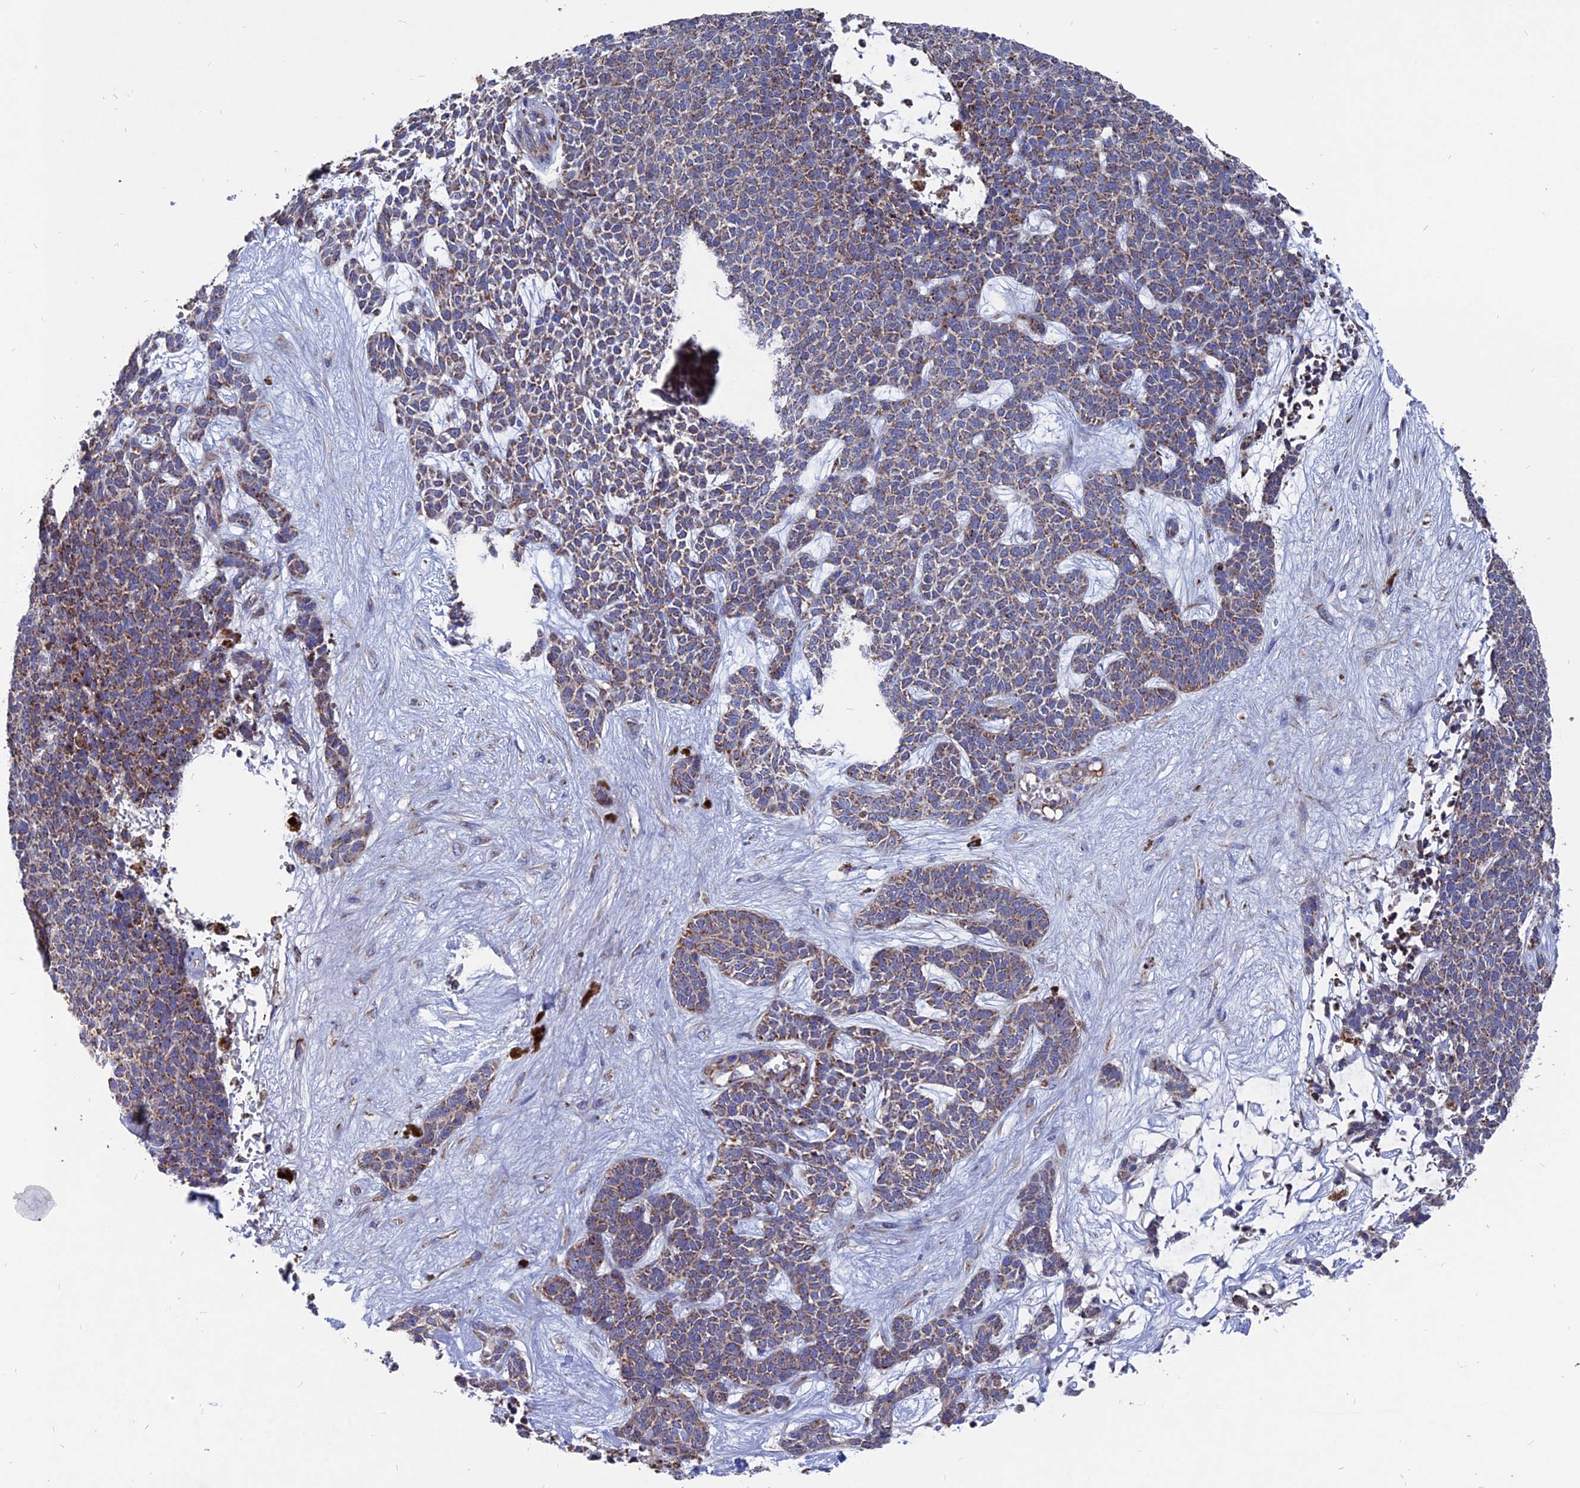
{"staining": {"intensity": "moderate", "quantity": "25%-75%", "location": "cytoplasmic/membranous"}, "tissue": "skin cancer", "cell_type": "Tumor cells", "image_type": "cancer", "snomed": [{"axis": "morphology", "description": "Basal cell carcinoma"}, {"axis": "topography", "description": "Skin"}], "caption": "About 25%-75% of tumor cells in skin basal cell carcinoma reveal moderate cytoplasmic/membranous protein positivity as visualized by brown immunohistochemical staining.", "gene": "TGFA", "patient": {"sex": "female", "age": 84}}